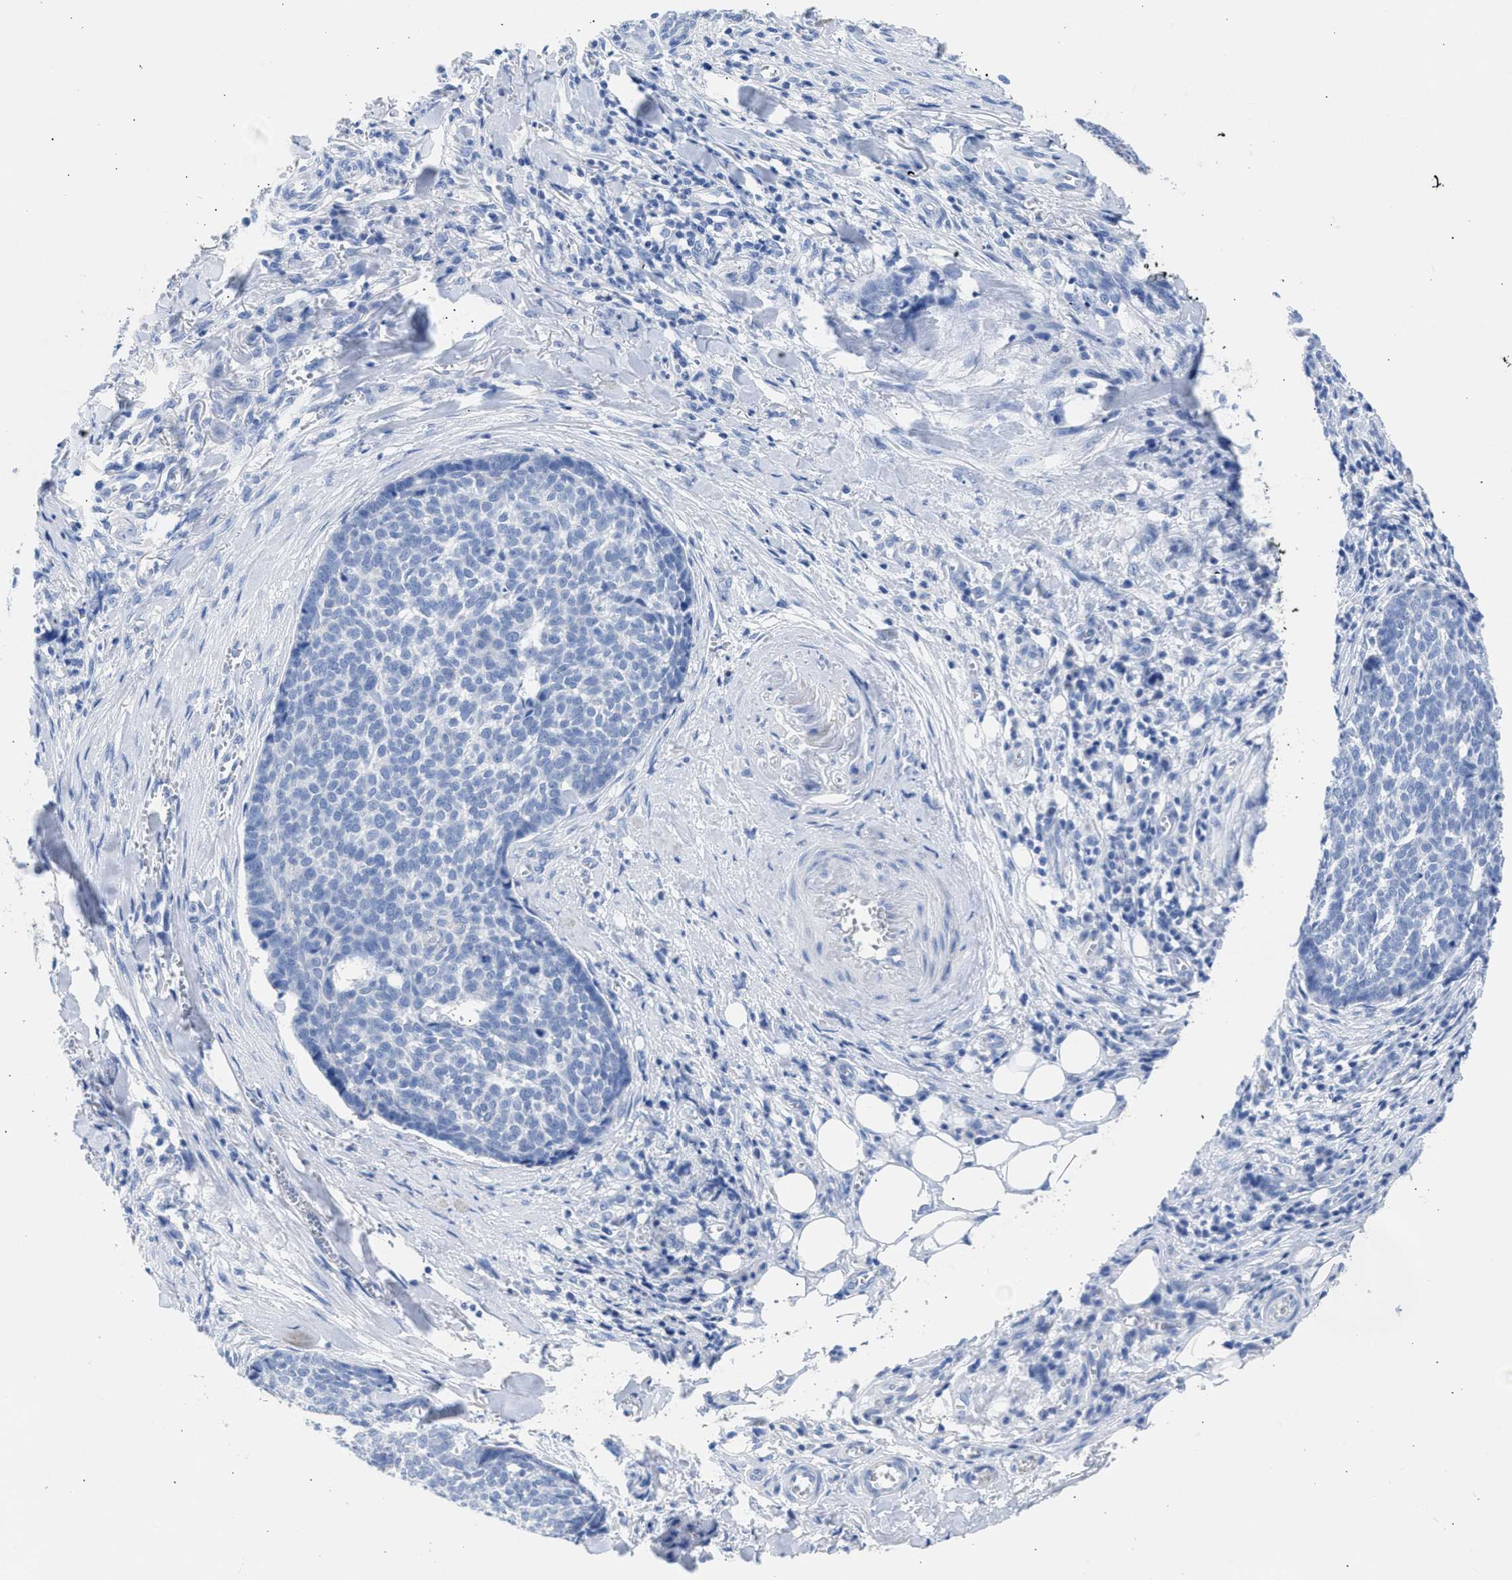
{"staining": {"intensity": "negative", "quantity": "none", "location": "none"}, "tissue": "skin cancer", "cell_type": "Tumor cells", "image_type": "cancer", "snomed": [{"axis": "morphology", "description": "Basal cell carcinoma"}, {"axis": "topography", "description": "Skin"}], "caption": "Basal cell carcinoma (skin) stained for a protein using immunohistochemistry (IHC) demonstrates no expression tumor cells.", "gene": "NCAM1", "patient": {"sex": "male", "age": 84}}